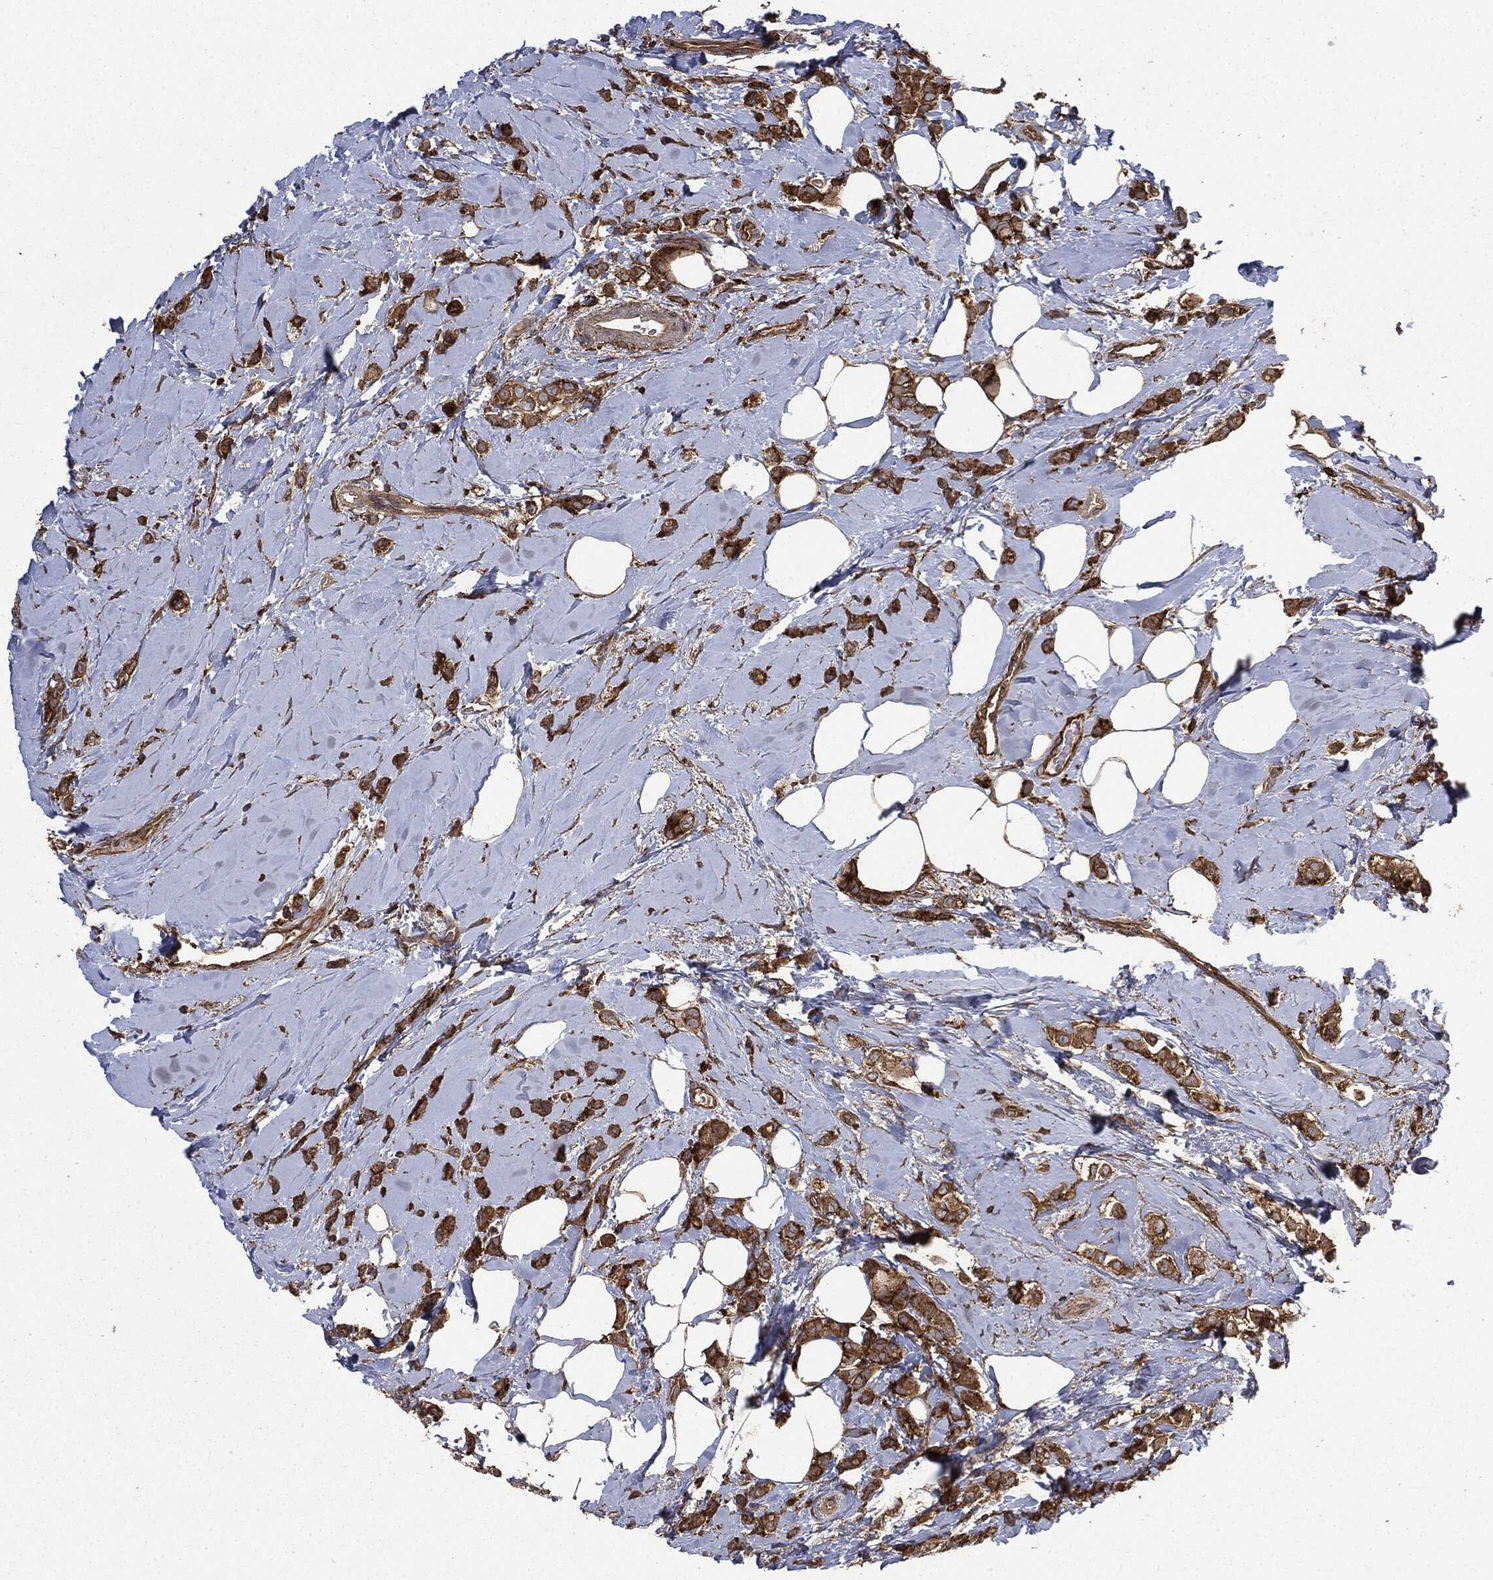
{"staining": {"intensity": "strong", "quantity": ">75%", "location": "cytoplasmic/membranous"}, "tissue": "breast cancer", "cell_type": "Tumor cells", "image_type": "cancer", "snomed": [{"axis": "morphology", "description": "Lobular carcinoma"}, {"axis": "topography", "description": "Breast"}], "caption": "Lobular carcinoma (breast) stained with DAB IHC displays high levels of strong cytoplasmic/membranous expression in approximately >75% of tumor cells. (brown staining indicates protein expression, while blue staining denotes nuclei).", "gene": "SNX5", "patient": {"sex": "female", "age": 66}}